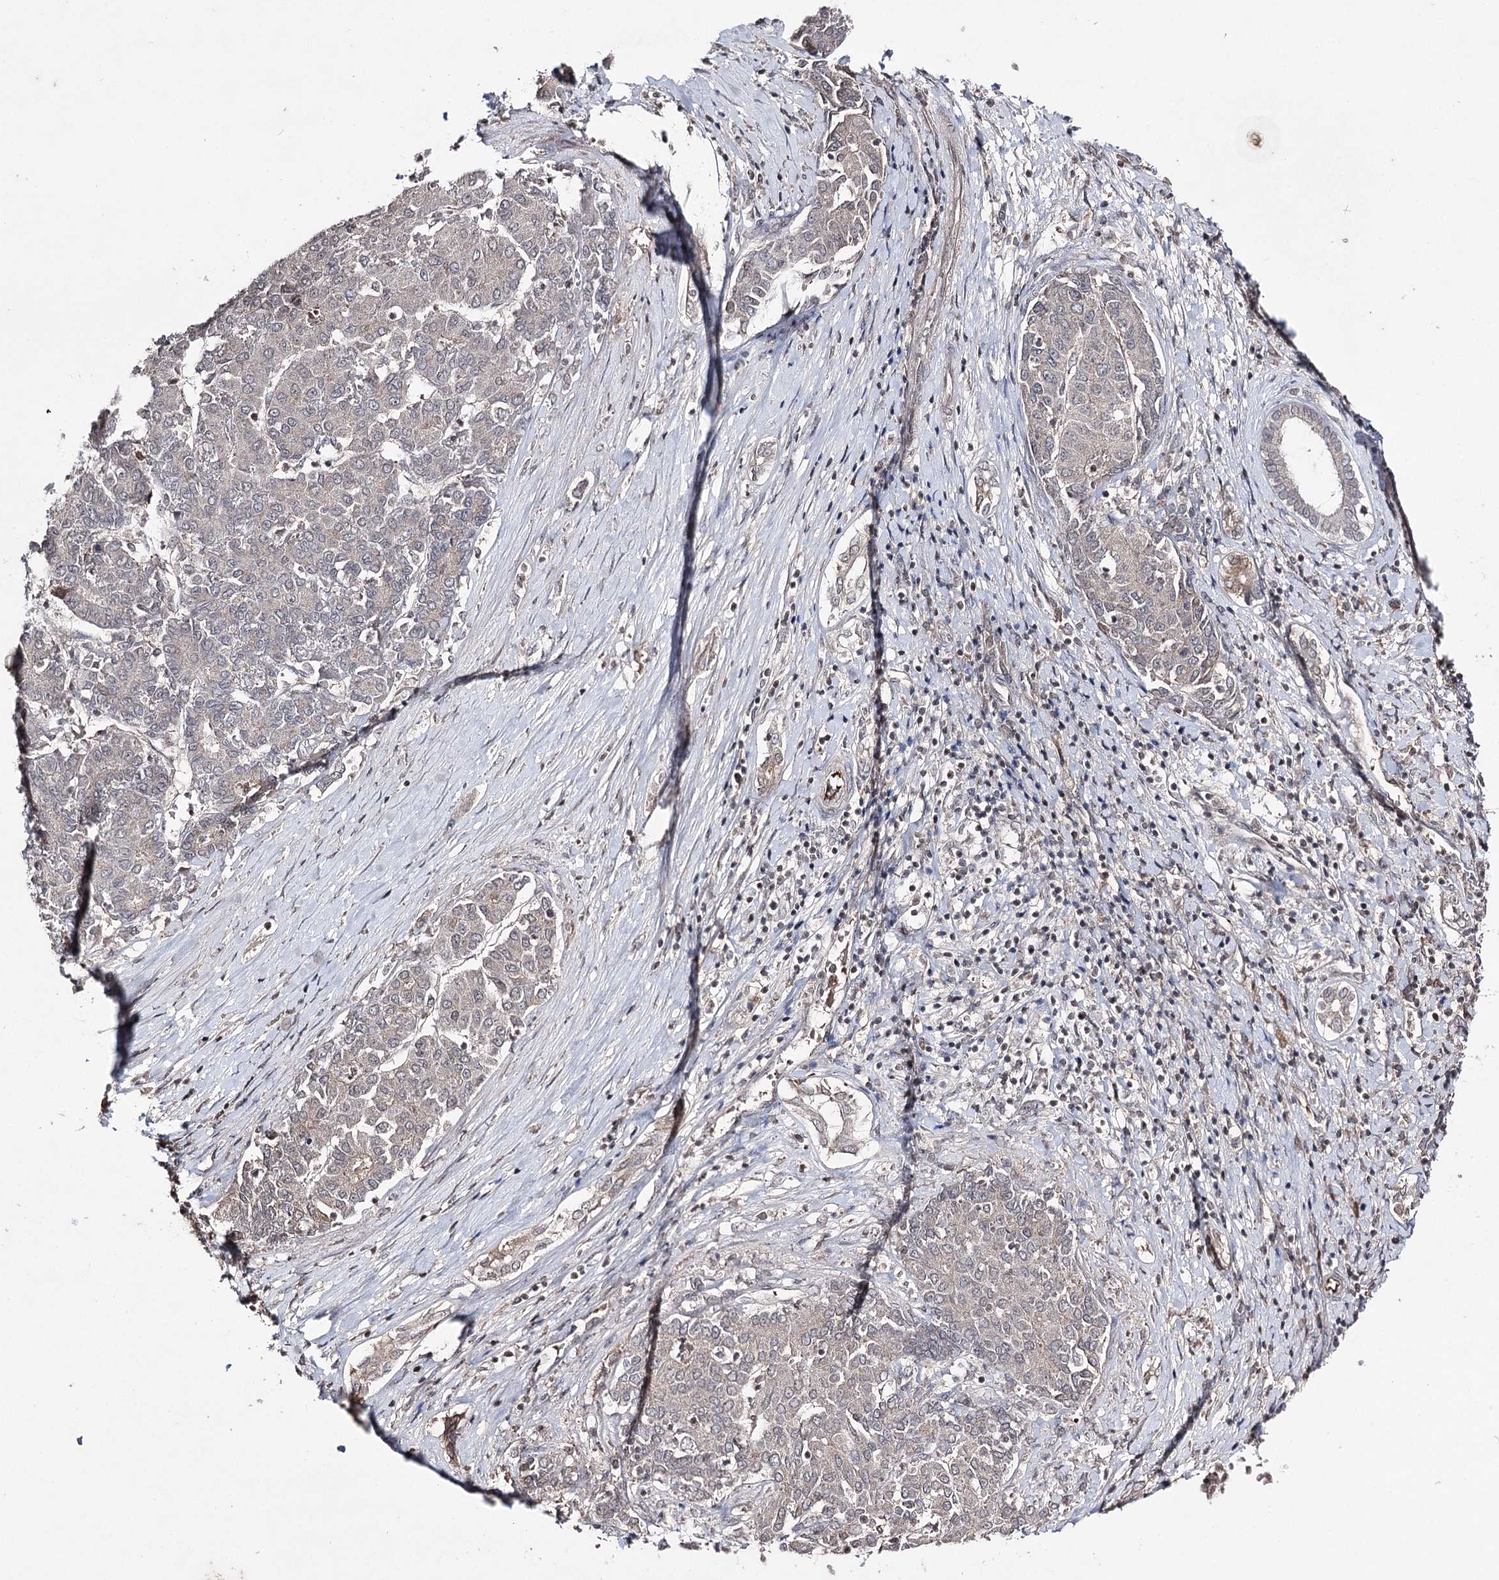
{"staining": {"intensity": "weak", "quantity": "<25%", "location": "cytoplasmic/membranous"}, "tissue": "liver cancer", "cell_type": "Tumor cells", "image_type": "cancer", "snomed": [{"axis": "morphology", "description": "Carcinoma, Hepatocellular, NOS"}, {"axis": "topography", "description": "Liver"}], "caption": "Human hepatocellular carcinoma (liver) stained for a protein using immunohistochemistry (IHC) demonstrates no positivity in tumor cells.", "gene": "SYNGR3", "patient": {"sex": "male", "age": 65}}